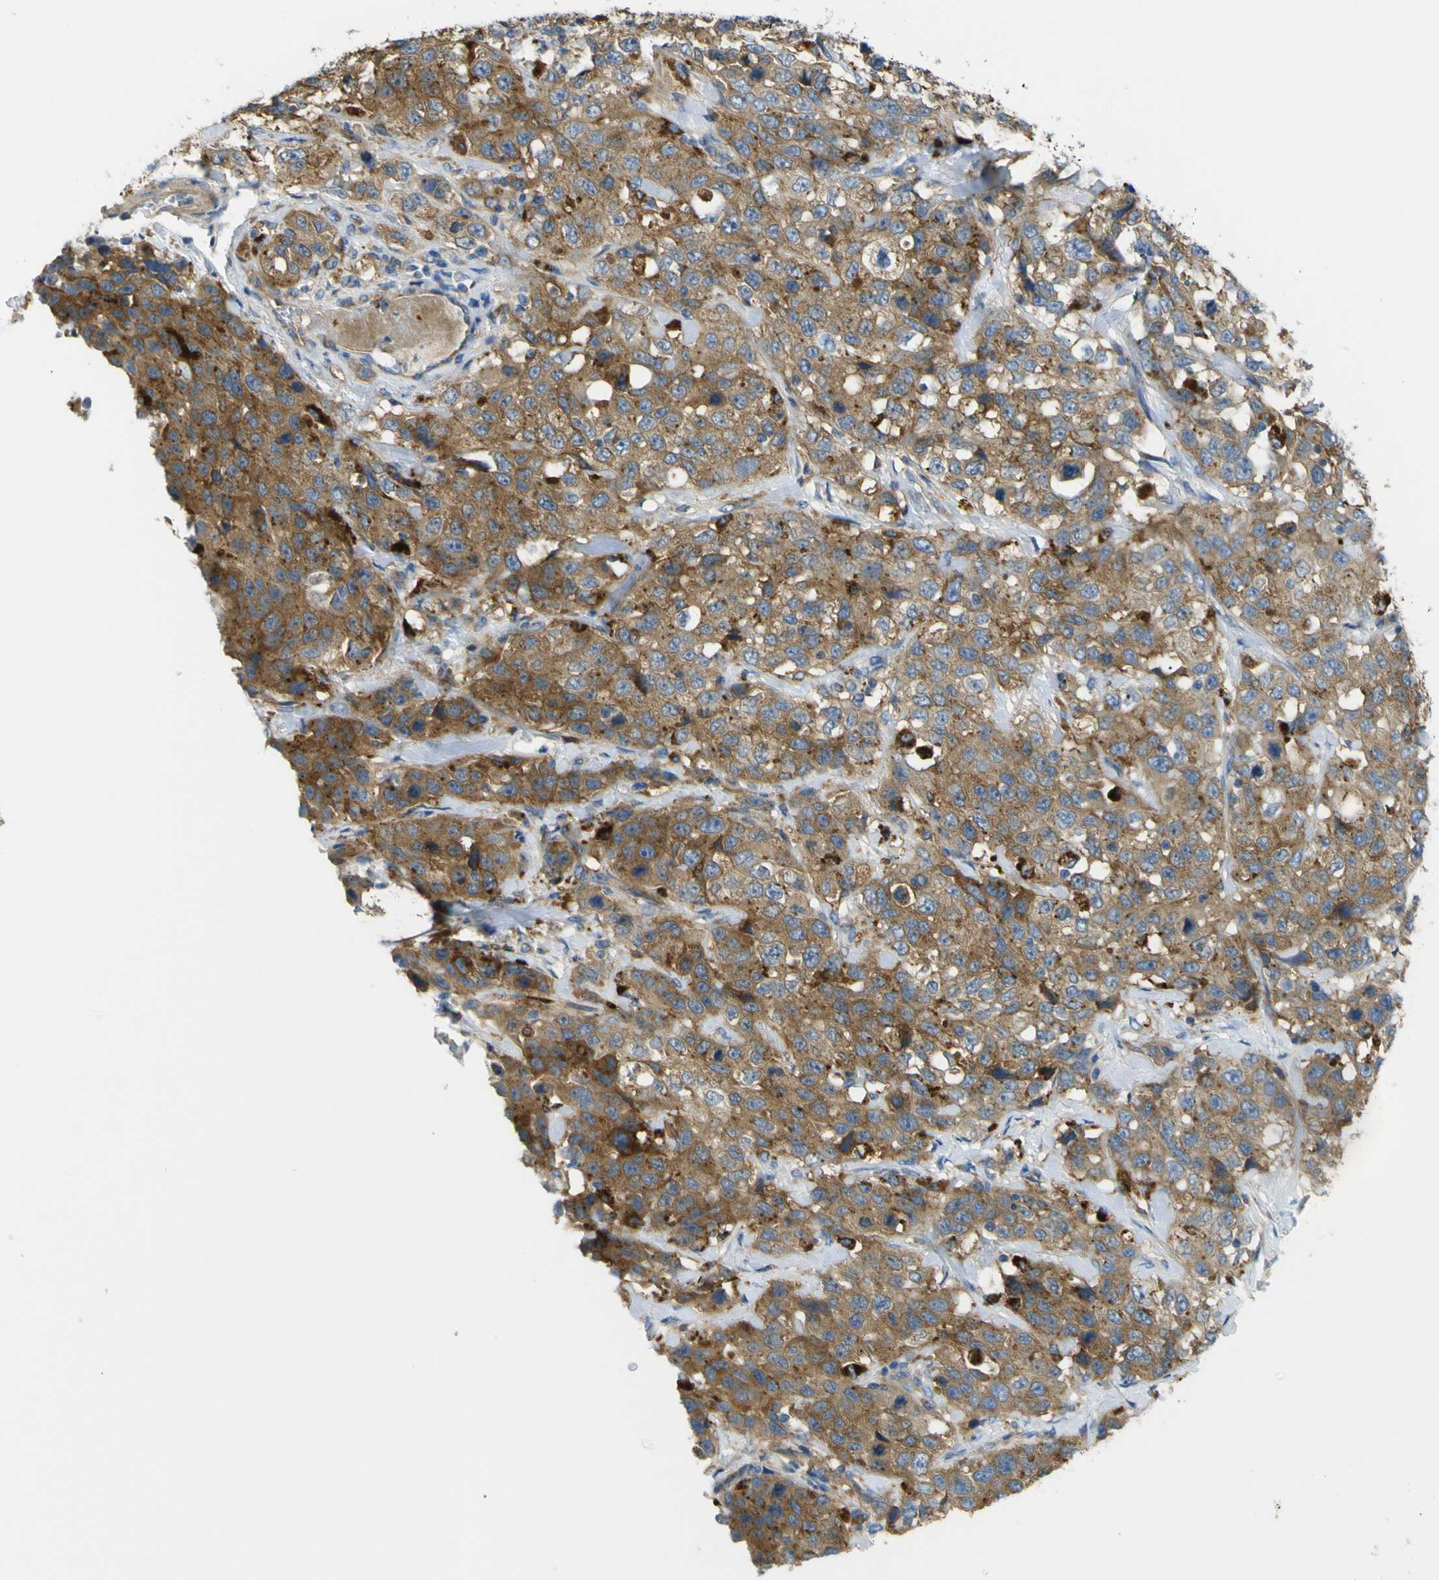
{"staining": {"intensity": "moderate", "quantity": ">75%", "location": "cytoplasmic/membranous"}, "tissue": "stomach cancer", "cell_type": "Tumor cells", "image_type": "cancer", "snomed": [{"axis": "morphology", "description": "Normal tissue, NOS"}, {"axis": "morphology", "description": "Adenocarcinoma, NOS"}, {"axis": "topography", "description": "Stomach"}], "caption": "This micrograph reveals immunohistochemistry (IHC) staining of stomach cancer, with medium moderate cytoplasmic/membranous positivity in approximately >75% of tumor cells.", "gene": "SYPL1", "patient": {"sex": "male", "age": 48}}